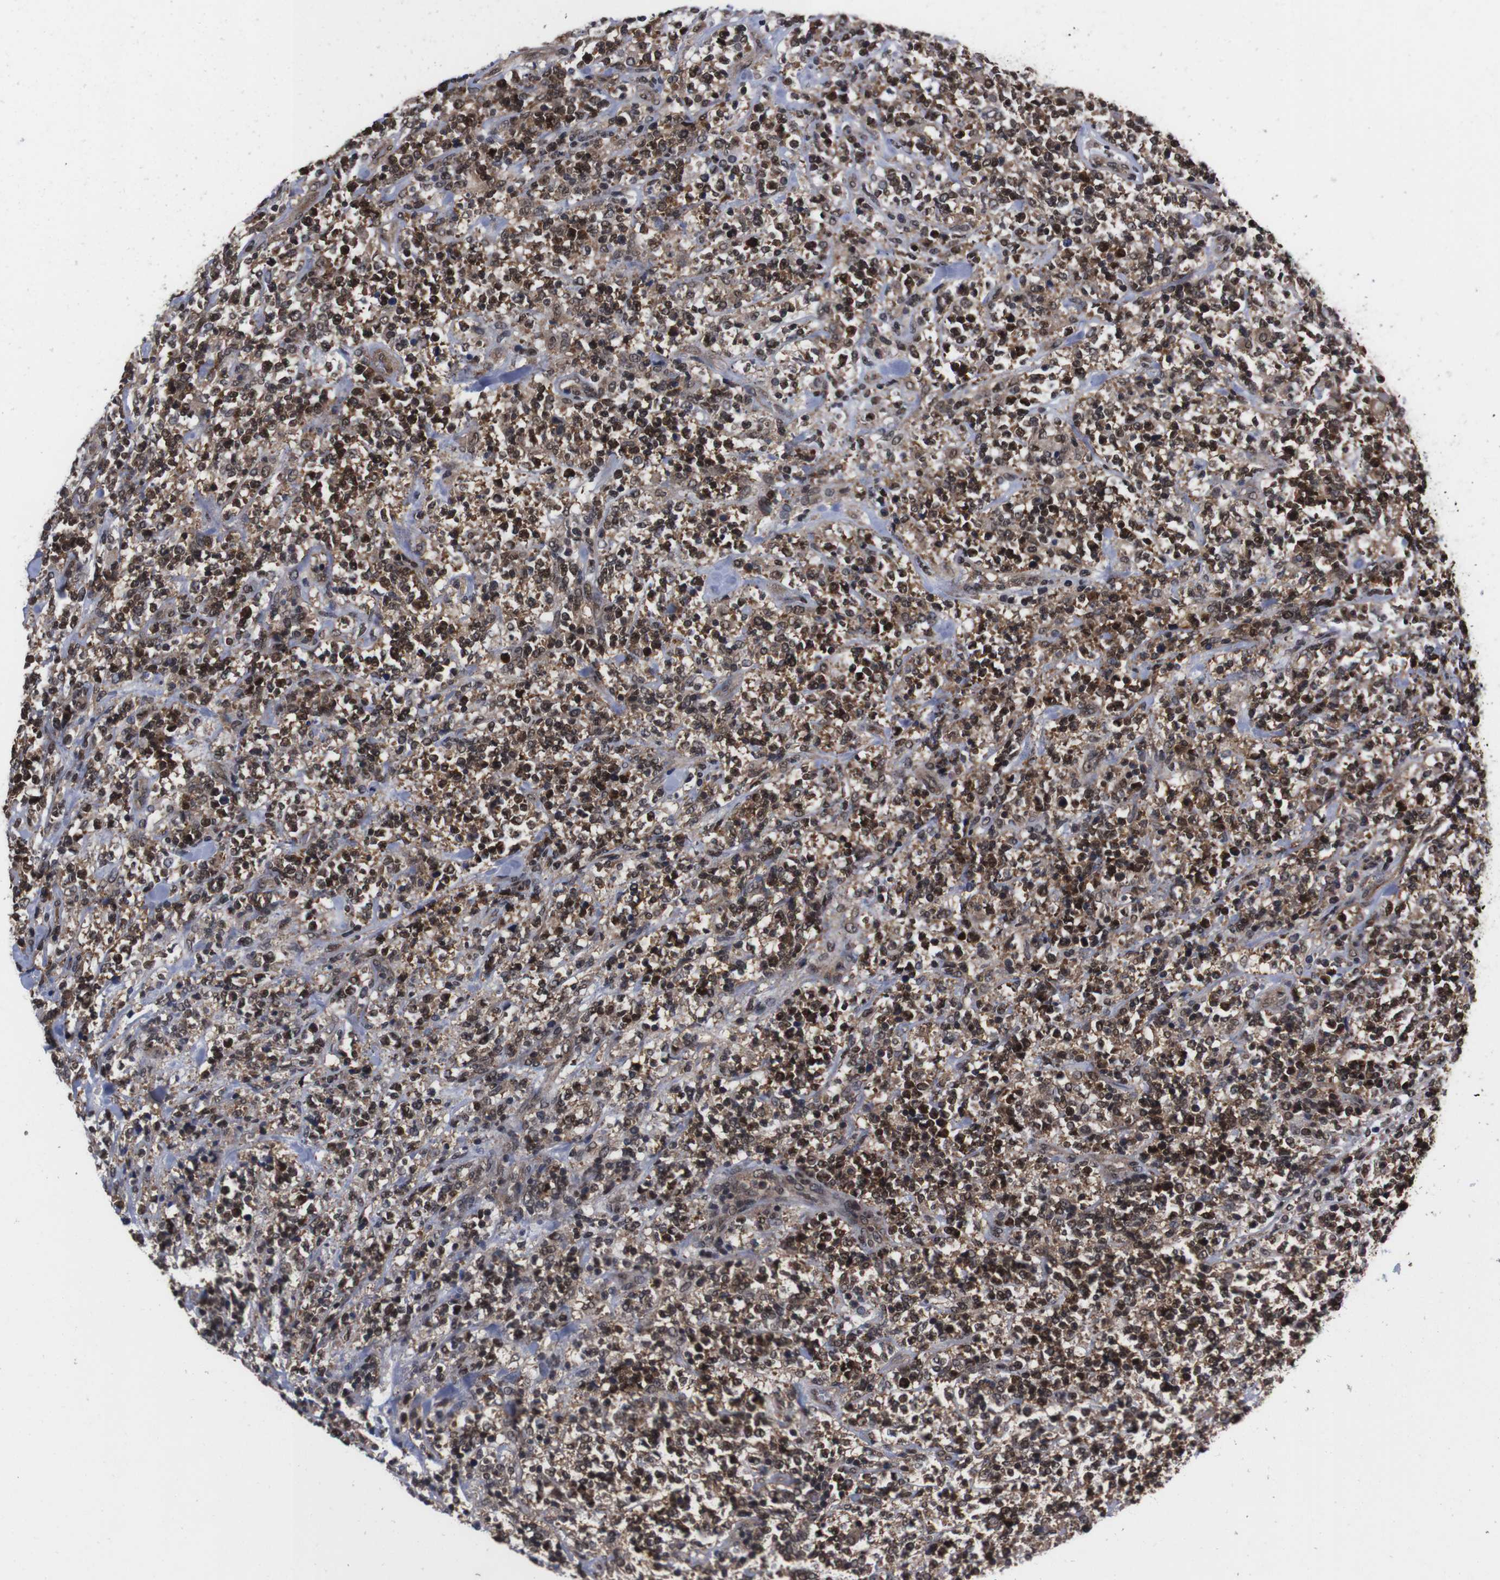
{"staining": {"intensity": "strong", "quantity": ">75%", "location": "cytoplasmic/membranous,nuclear"}, "tissue": "lymphoma", "cell_type": "Tumor cells", "image_type": "cancer", "snomed": [{"axis": "morphology", "description": "Malignant lymphoma, non-Hodgkin's type, High grade"}, {"axis": "topography", "description": "Soft tissue"}], "caption": "This histopathology image demonstrates IHC staining of high-grade malignant lymphoma, non-Hodgkin's type, with high strong cytoplasmic/membranous and nuclear staining in about >75% of tumor cells.", "gene": "UBQLN2", "patient": {"sex": "male", "age": 18}}